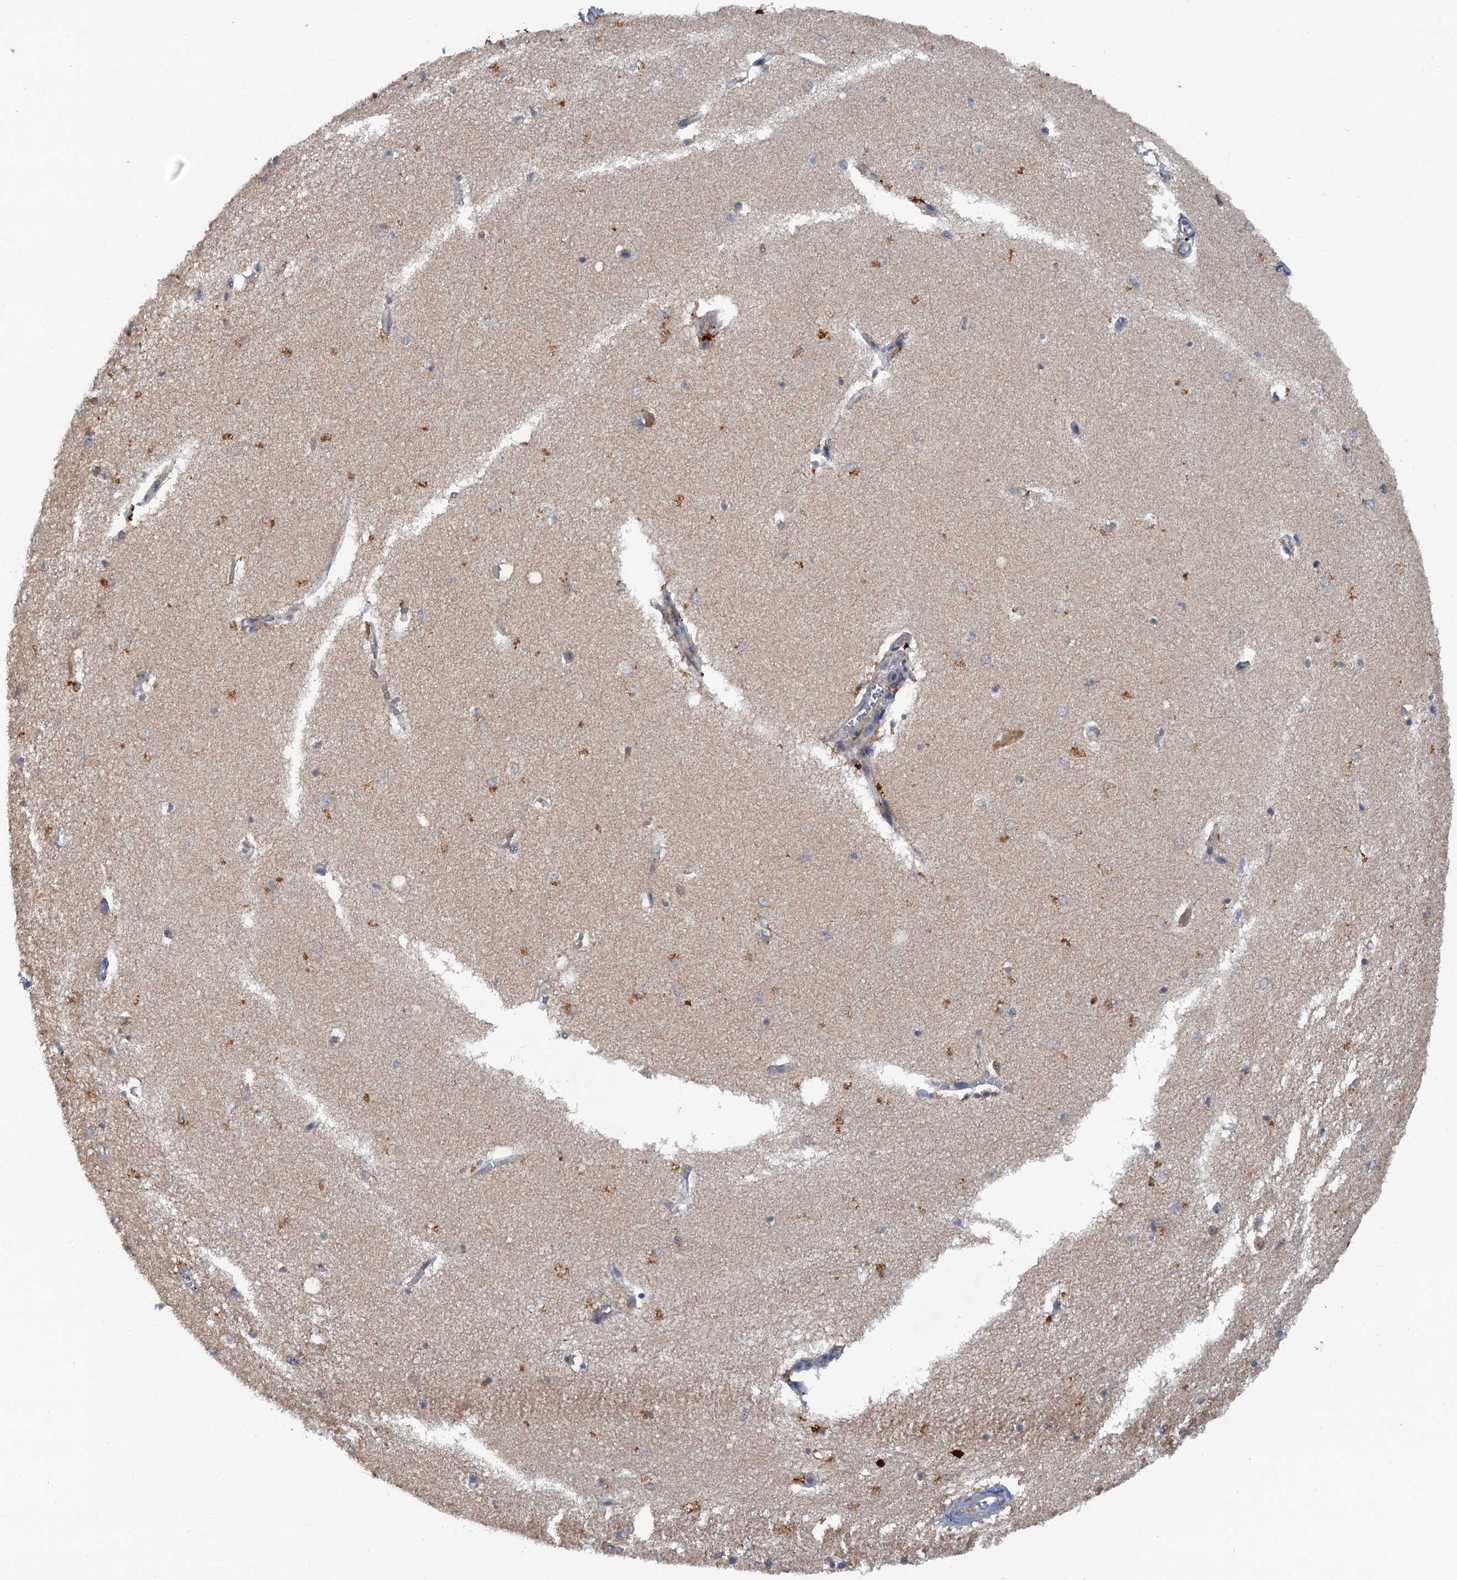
{"staining": {"intensity": "moderate", "quantity": "<25%", "location": "cytoplasmic/membranous"}, "tissue": "hippocampus", "cell_type": "Glial cells", "image_type": "normal", "snomed": [{"axis": "morphology", "description": "Normal tissue, NOS"}, {"axis": "topography", "description": "Hippocampus"}], "caption": "Immunohistochemistry image of normal hippocampus: human hippocampus stained using immunohistochemistry (IHC) shows low levels of moderate protein expression localized specifically in the cytoplasmic/membranous of glial cells, appearing as a cytoplasmic/membranous brown color.", "gene": "HAPLN3", "patient": {"sex": "female", "age": 64}}